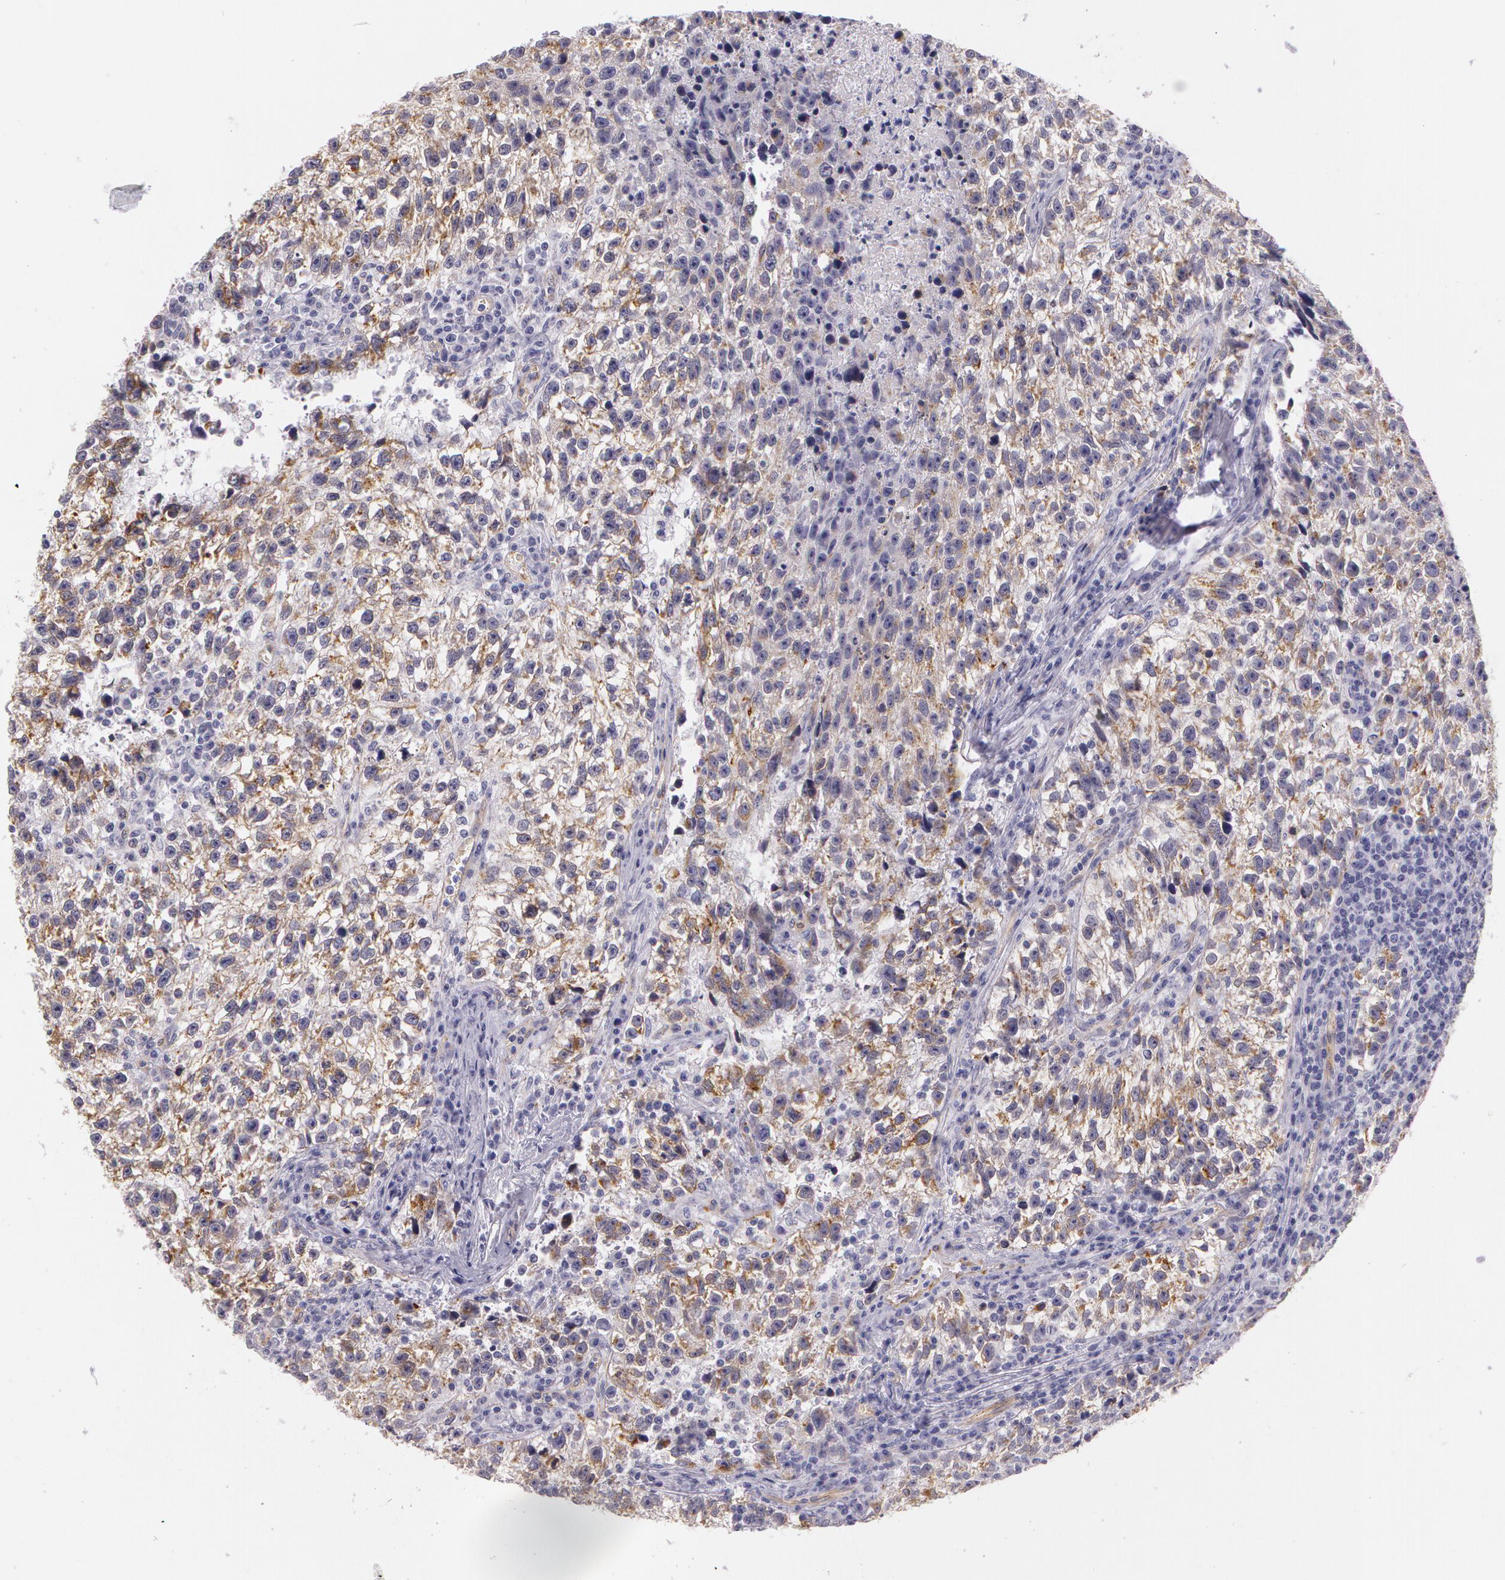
{"staining": {"intensity": "moderate", "quantity": "25%-75%", "location": "cytoplasmic/membranous"}, "tissue": "testis cancer", "cell_type": "Tumor cells", "image_type": "cancer", "snomed": [{"axis": "morphology", "description": "Seminoma, NOS"}, {"axis": "topography", "description": "Testis"}], "caption": "Protein staining of testis seminoma tissue displays moderate cytoplasmic/membranous positivity in approximately 25%-75% of tumor cells. Nuclei are stained in blue.", "gene": "APP", "patient": {"sex": "male", "age": 38}}